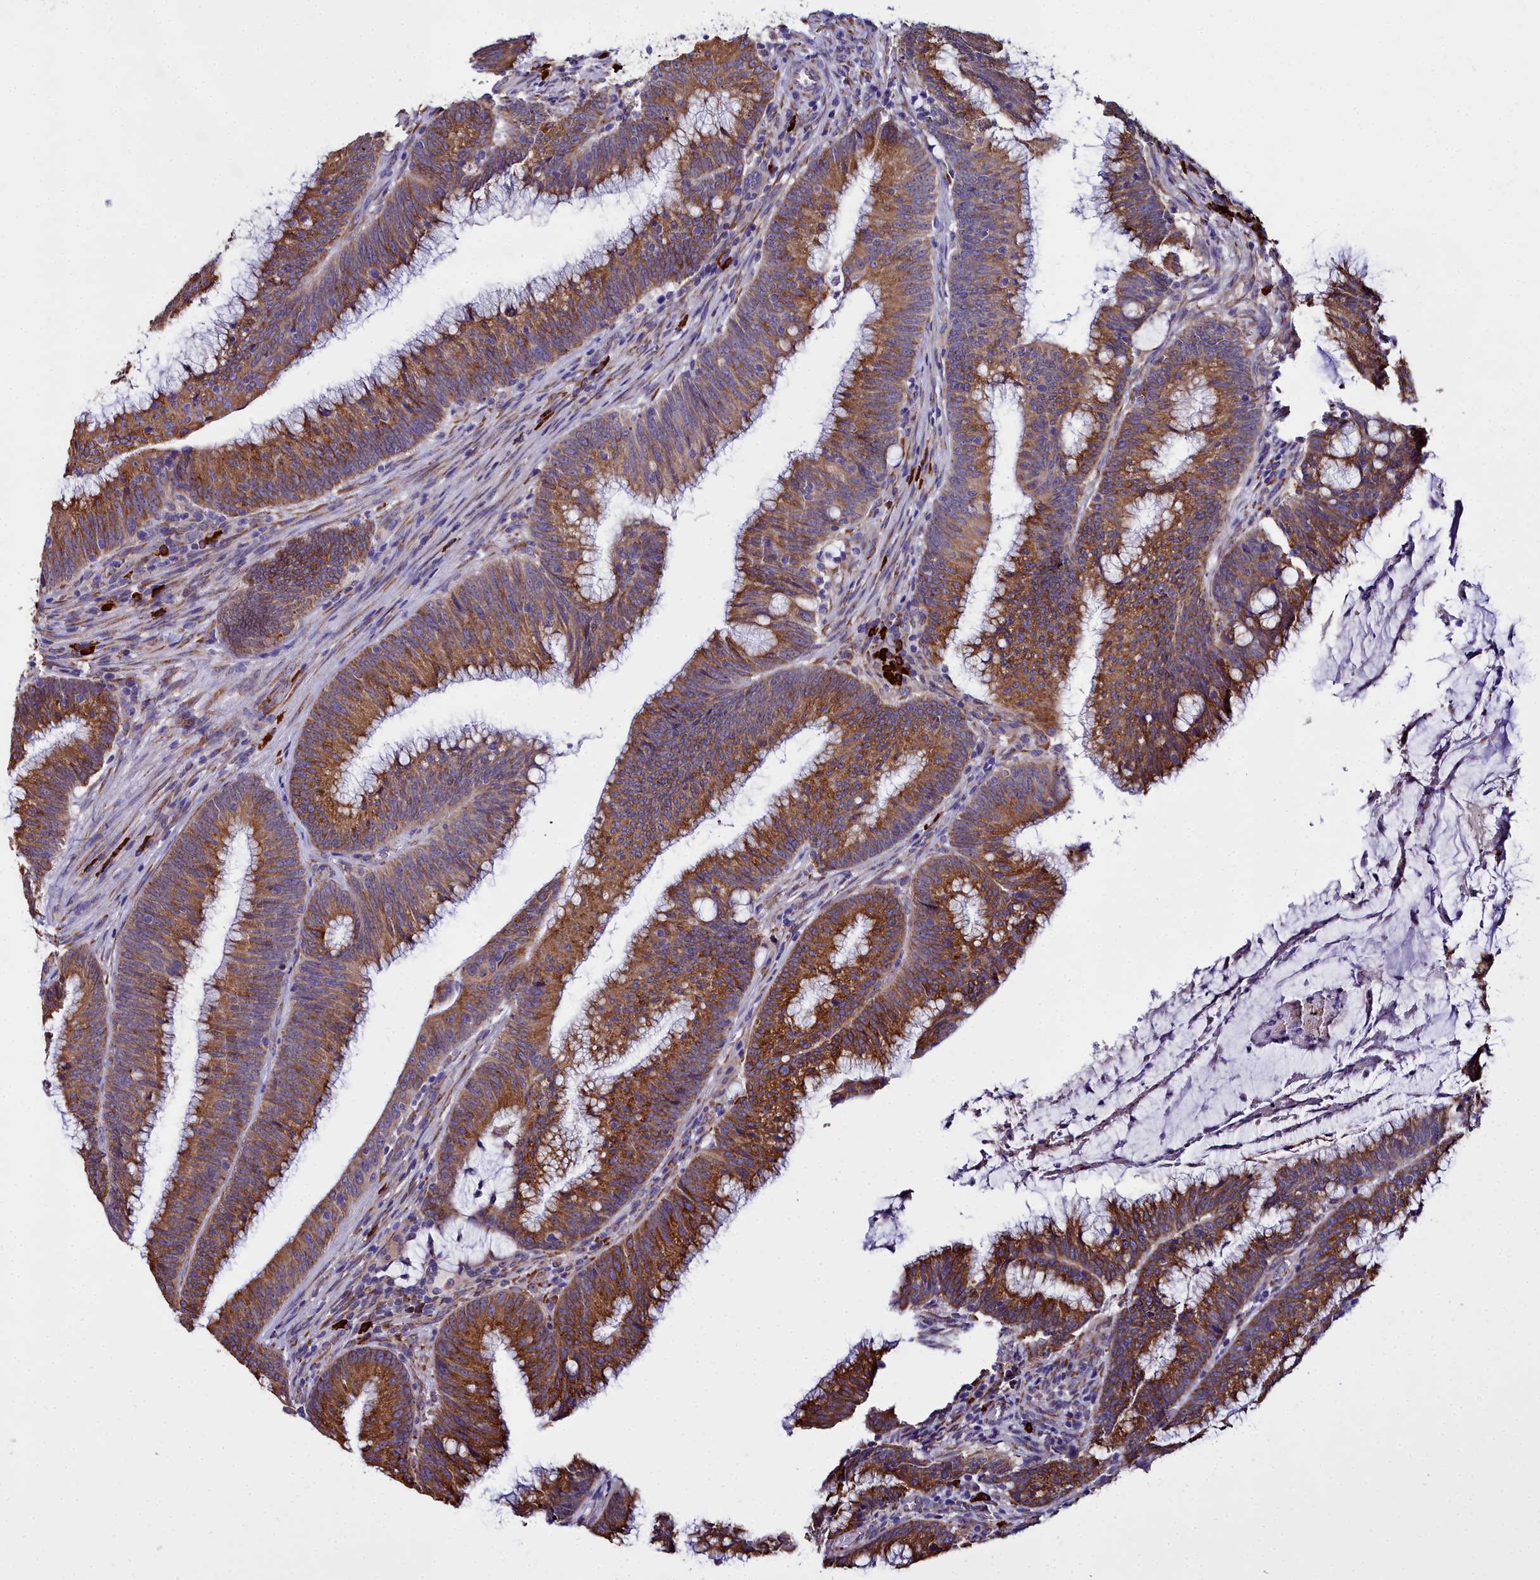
{"staining": {"intensity": "strong", "quantity": ">75%", "location": "cytoplasmic/membranous"}, "tissue": "colorectal cancer", "cell_type": "Tumor cells", "image_type": "cancer", "snomed": [{"axis": "morphology", "description": "Adenocarcinoma, NOS"}, {"axis": "topography", "description": "Rectum"}], "caption": "The histopathology image exhibits staining of adenocarcinoma (colorectal), revealing strong cytoplasmic/membranous protein expression (brown color) within tumor cells. Nuclei are stained in blue.", "gene": "TXNDC5", "patient": {"sex": "female", "age": 77}}